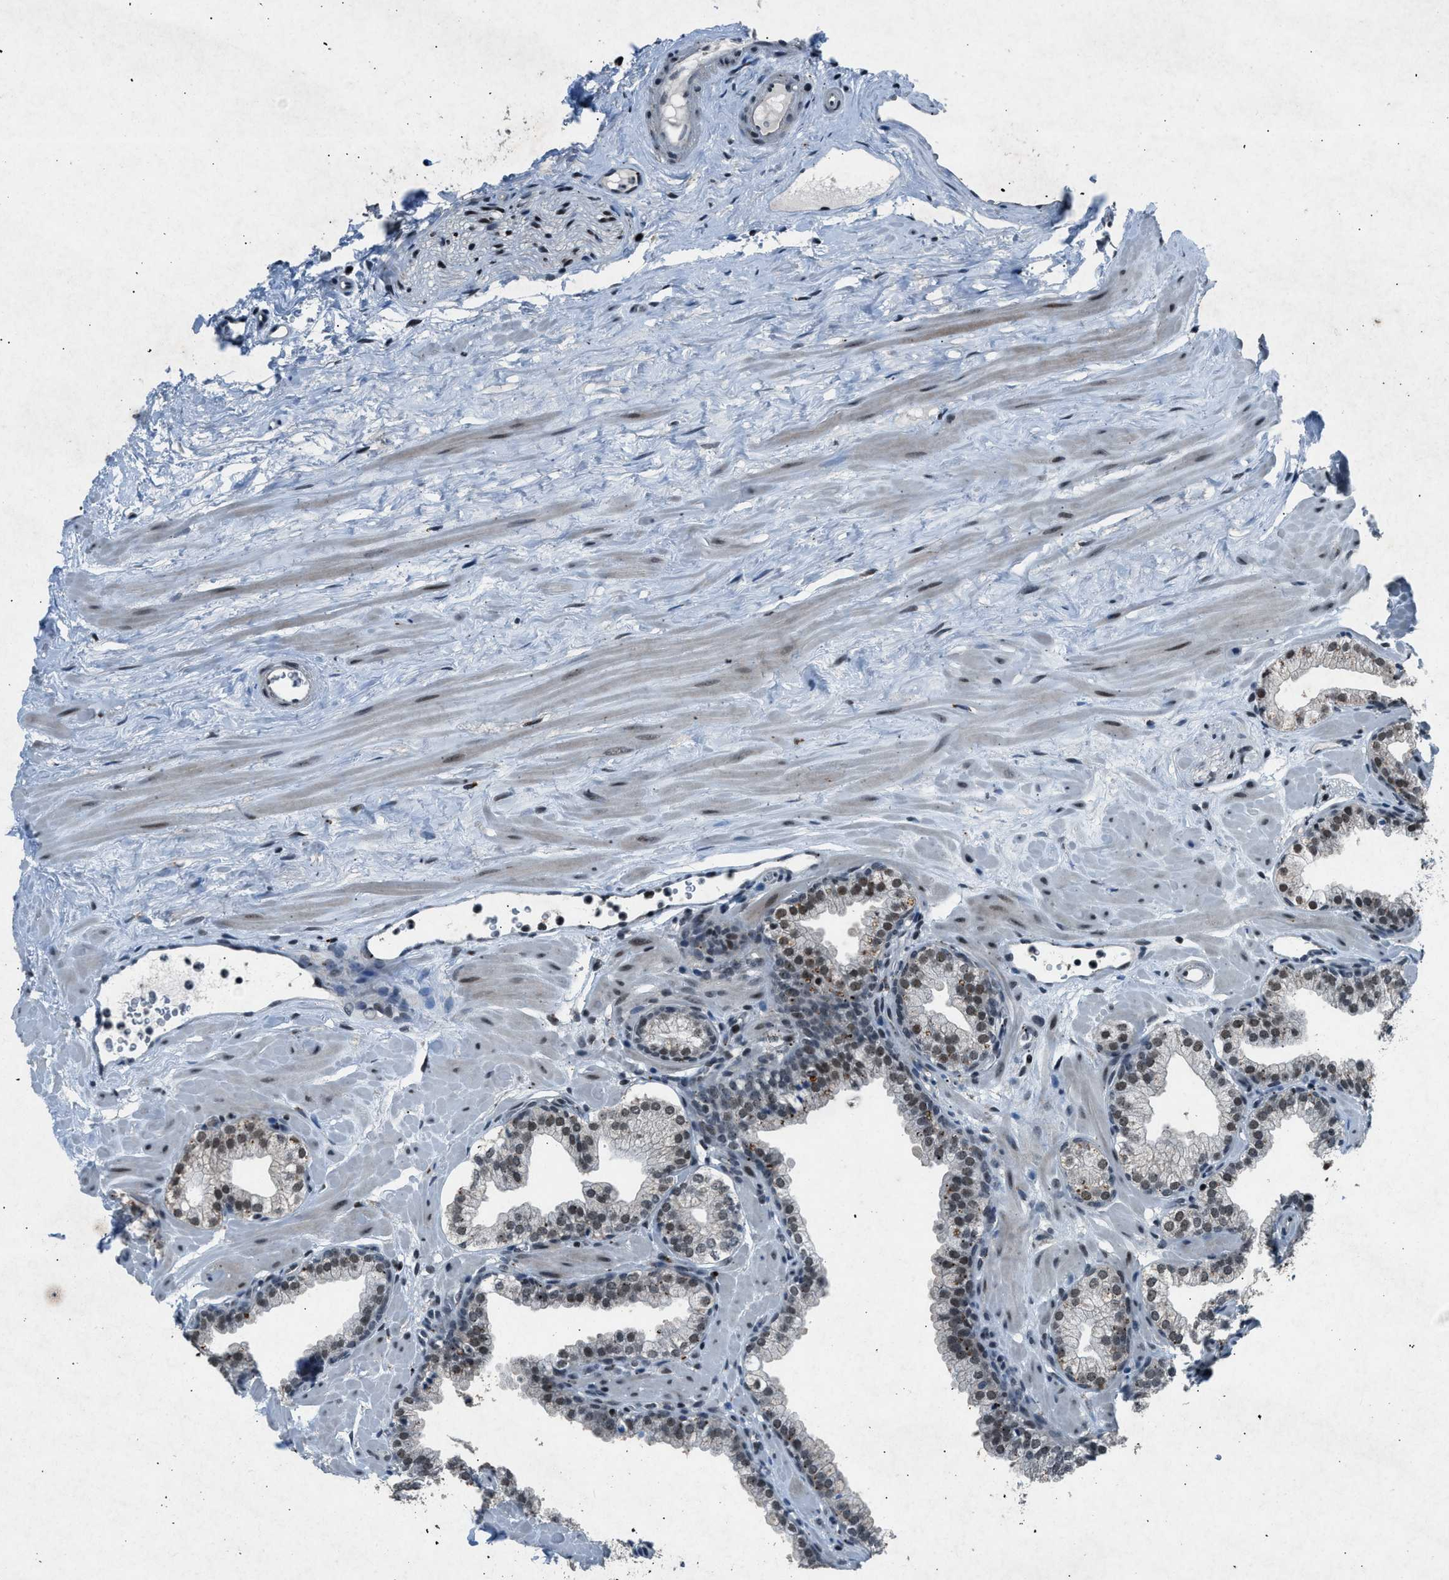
{"staining": {"intensity": "strong", "quantity": "25%-75%", "location": "nuclear"}, "tissue": "prostate", "cell_type": "Glandular cells", "image_type": "normal", "snomed": [{"axis": "morphology", "description": "Normal tissue, NOS"}, {"axis": "morphology", "description": "Urothelial carcinoma, Low grade"}, {"axis": "topography", "description": "Urinary bladder"}, {"axis": "topography", "description": "Prostate"}], "caption": "Strong nuclear expression for a protein is present in approximately 25%-75% of glandular cells of benign prostate using immunohistochemistry.", "gene": "ADCY1", "patient": {"sex": "male", "age": 60}}